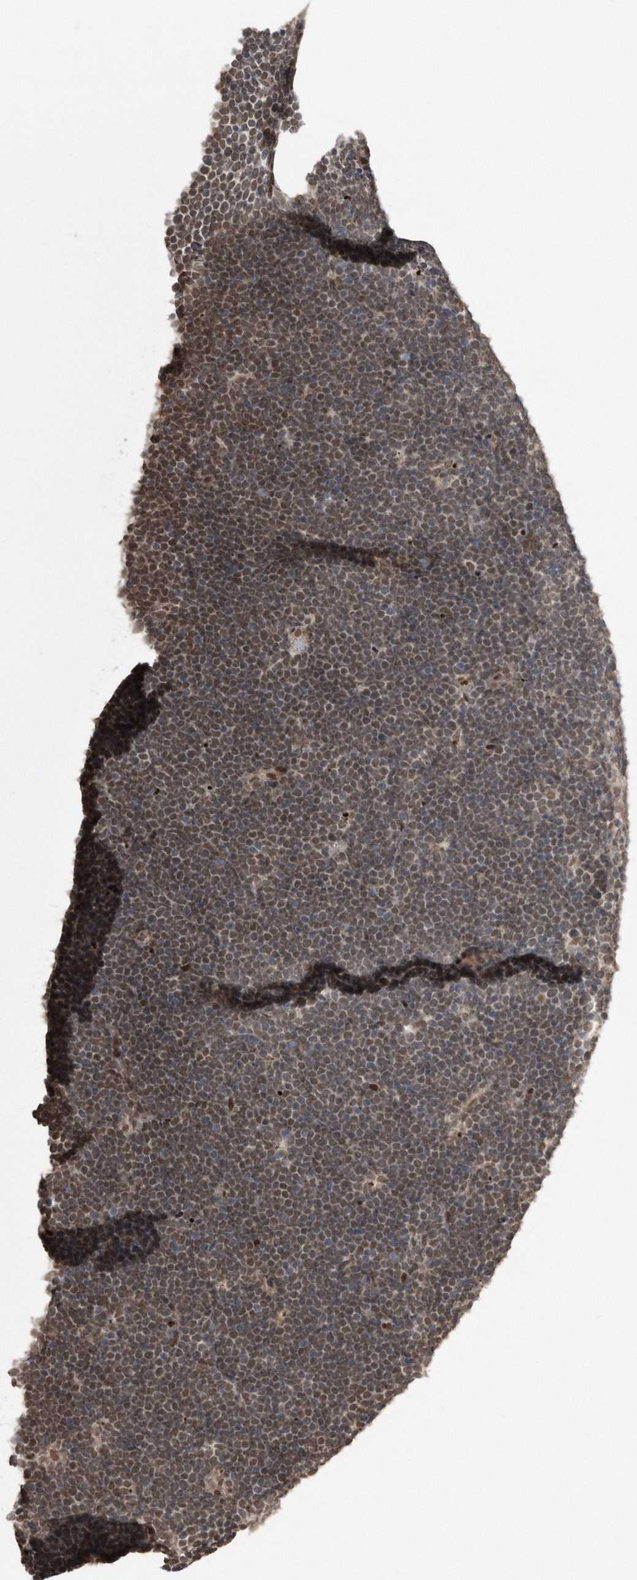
{"staining": {"intensity": "moderate", "quantity": ">75%", "location": "nuclear"}, "tissue": "lymphoma", "cell_type": "Tumor cells", "image_type": "cancer", "snomed": [{"axis": "morphology", "description": "Malignant lymphoma, non-Hodgkin's type, High grade"}, {"axis": "topography", "description": "Lymph node"}], "caption": "High-power microscopy captured an IHC micrograph of high-grade malignant lymphoma, non-Hodgkin's type, revealing moderate nuclear positivity in about >75% of tumor cells. (Brightfield microscopy of DAB IHC at high magnification).", "gene": "TDRD3", "patient": {"sex": "male", "age": 13}}